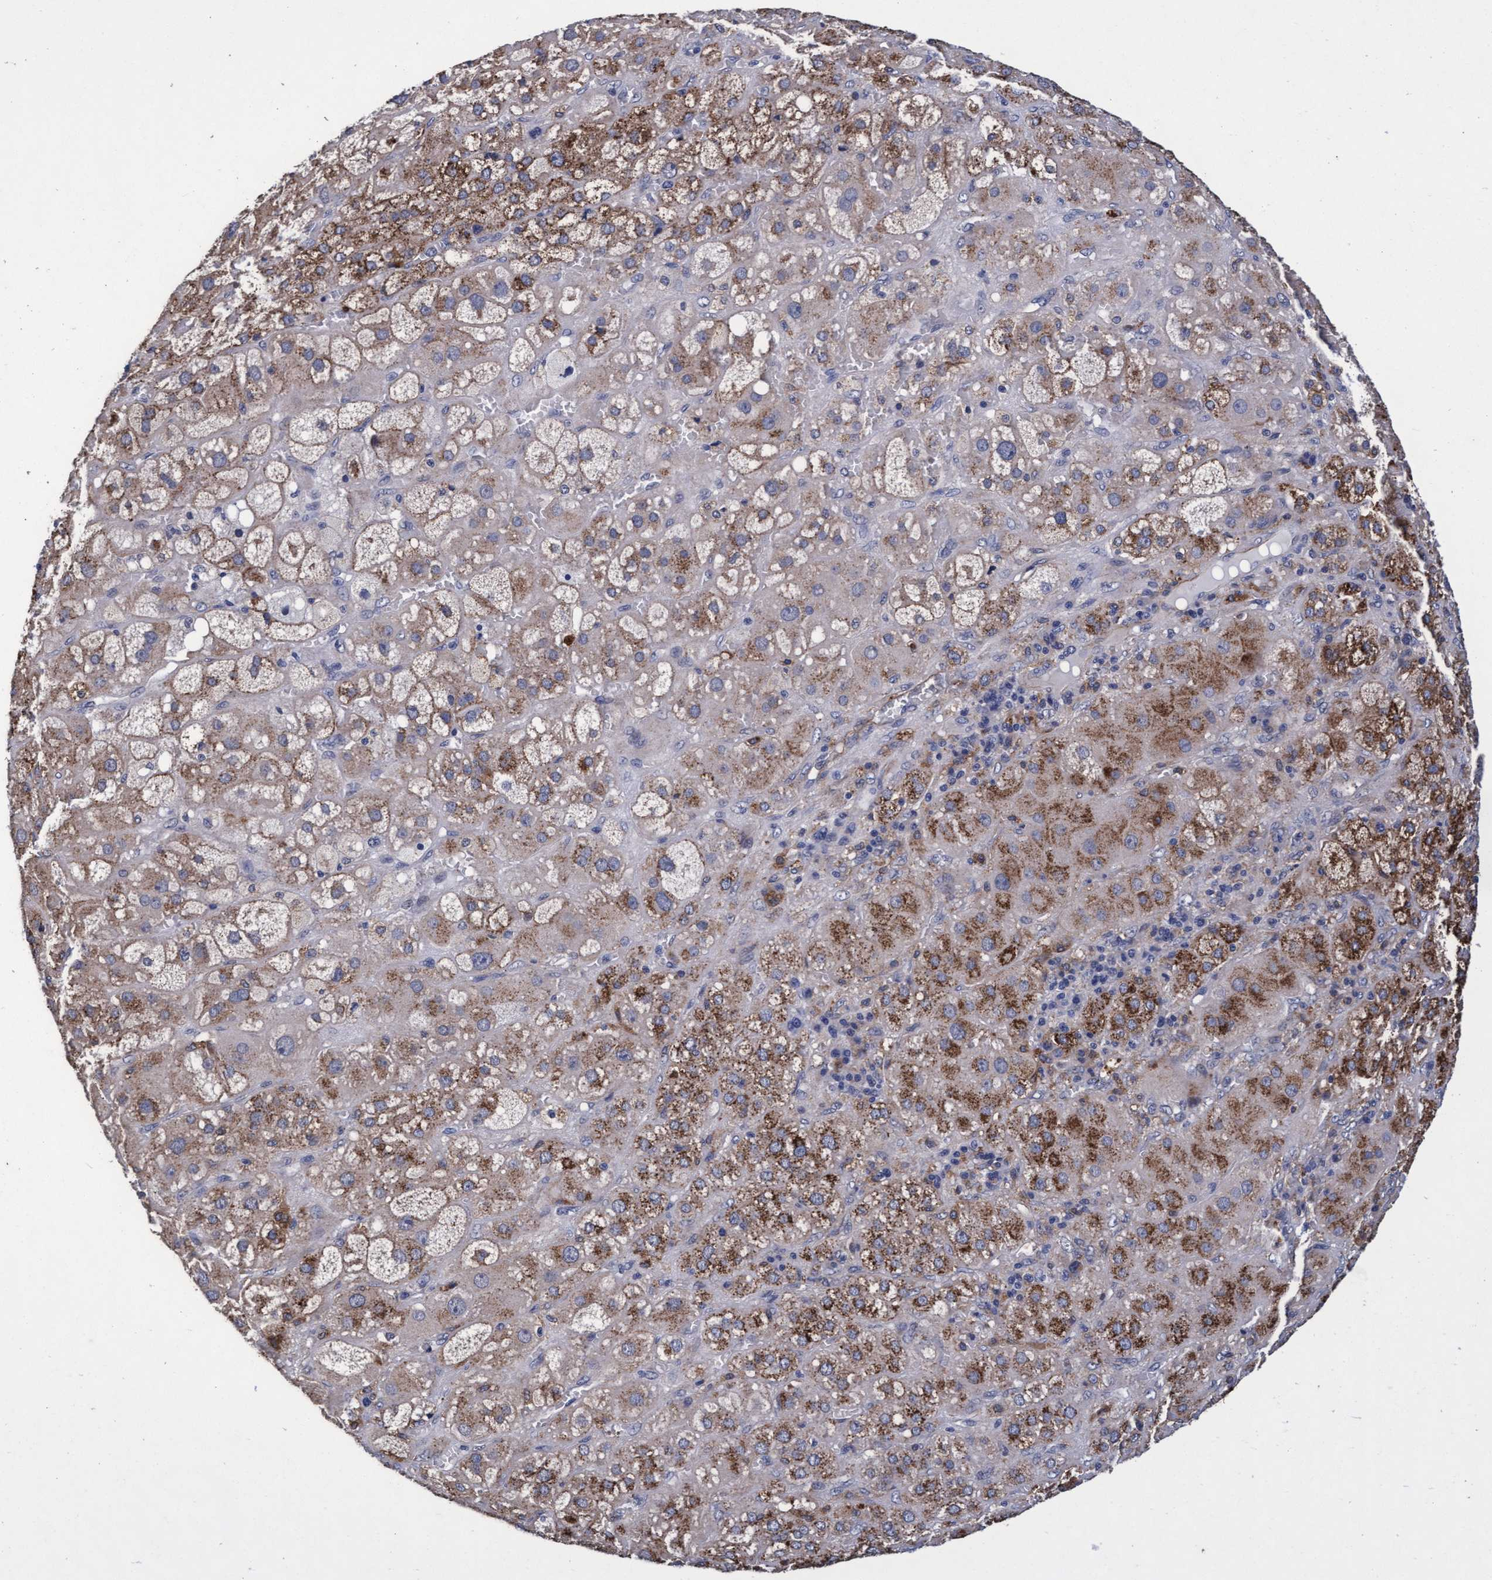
{"staining": {"intensity": "moderate", "quantity": "25%-75%", "location": "cytoplasmic/membranous"}, "tissue": "adrenal gland", "cell_type": "Glandular cells", "image_type": "normal", "snomed": [{"axis": "morphology", "description": "Normal tissue, NOS"}, {"axis": "topography", "description": "Adrenal gland"}], "caption": "A medium amount of moderate cytoplasmic/membranous staining is seen in about 25%-75% of glandular cells in benign adrenal gland.", "gene": "CPQ", "patient": {"sex": "female", "age": 47}}